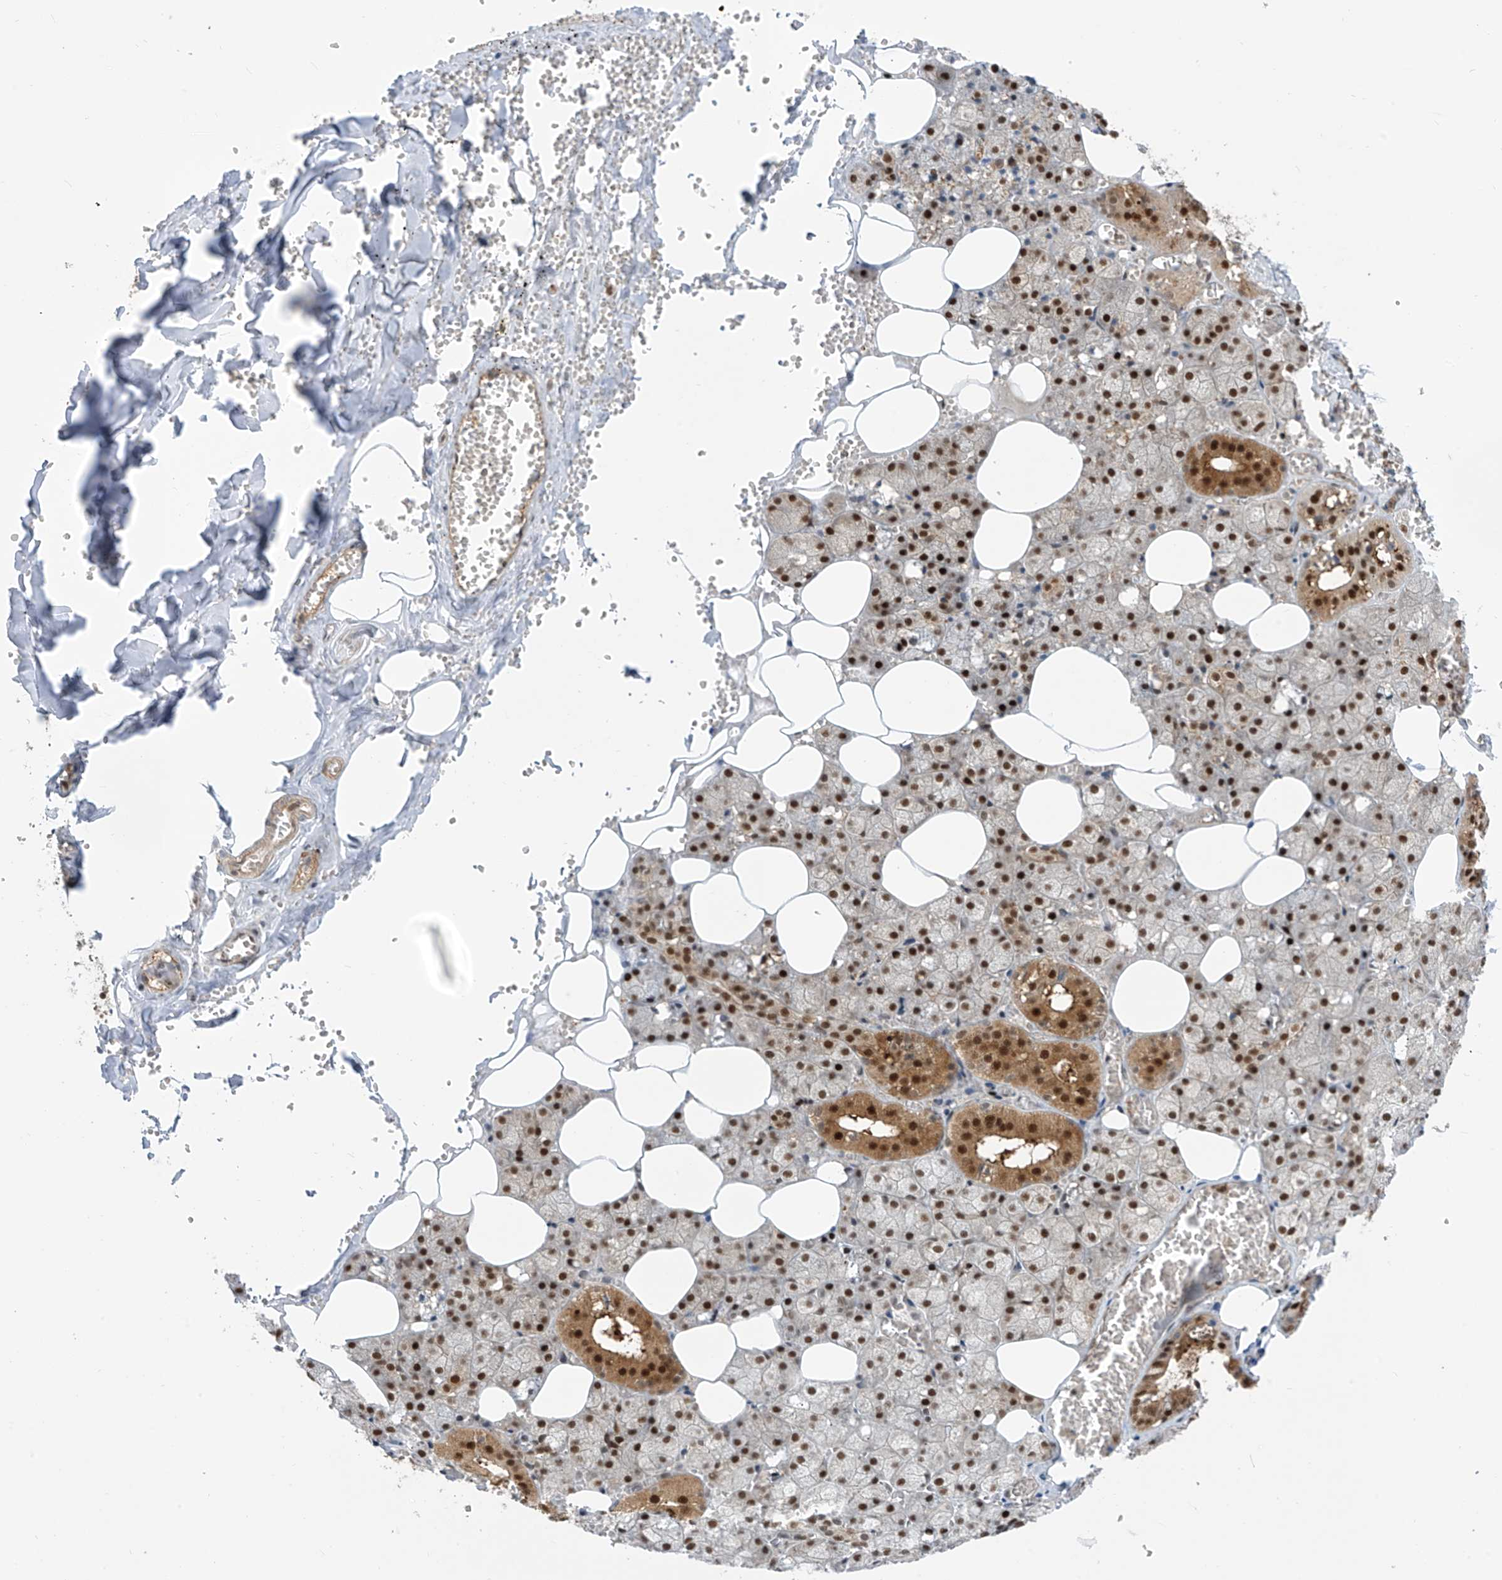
{"staining": {"intensity": "strong", "quantity": ">75%", "location": "cytoplasmic/membranous,nuclear"}, "tissue": "salivary gland", "cell_type": "Glandular cells", "image_type": "normal", "snomed": [{"axis": "morphology", "description": "Normal tissue, NOS"}, {"axis": "topography", "description": "Salivary gland"}], "caption": "Immunohistochemical staining of normal human salivary gland demonstrates >75% levels of strong cytoplasmic/membranous,nuclear protein positivity in about >75% of glandular cells.", "gene": "LAGE3", "patient": {"sex": "male", "age": 62}}